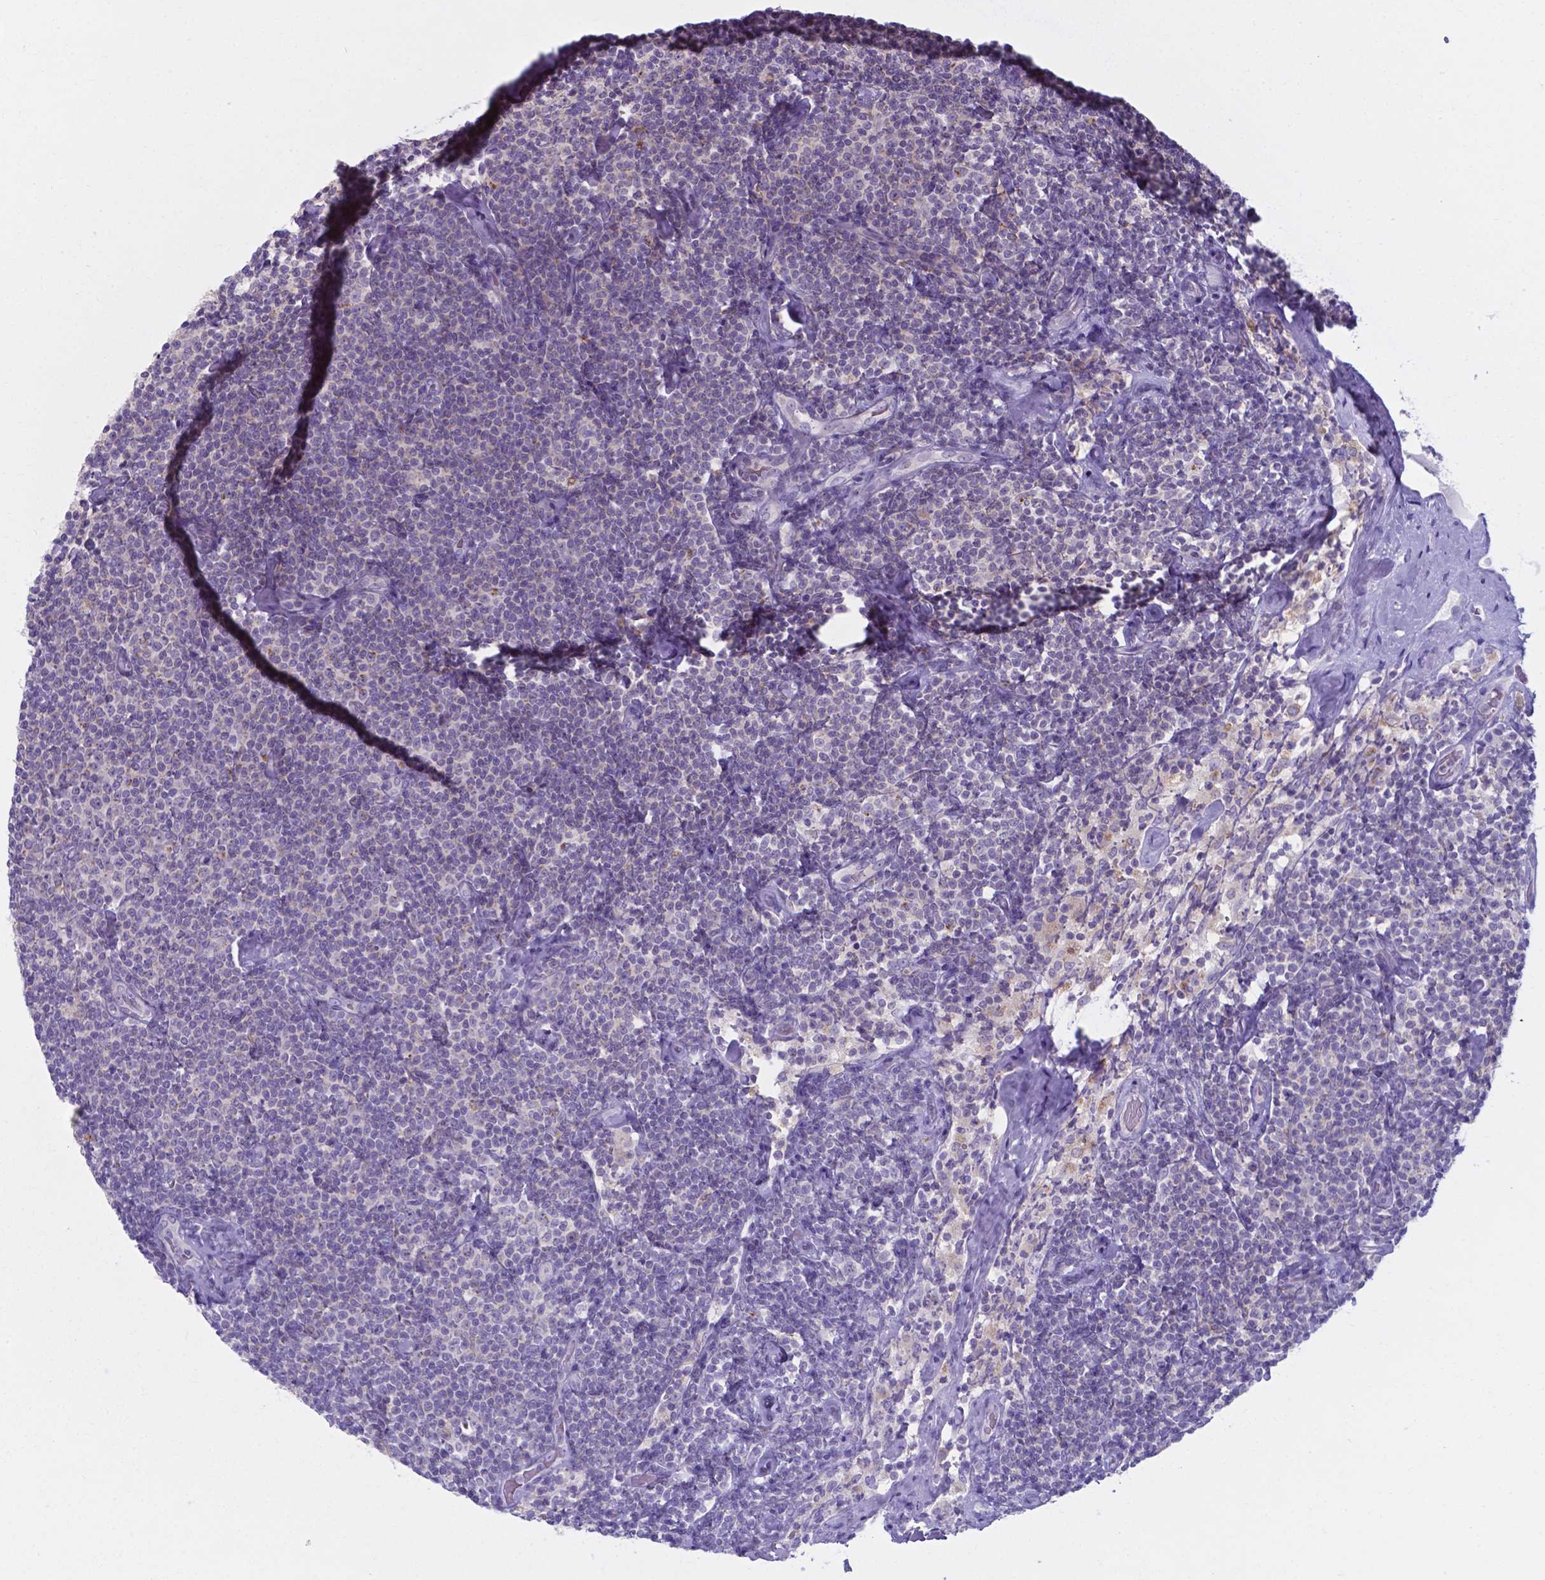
{"staining": {"intensity": "negative", "quantity": "none", "location": "none"}, "tissue": "lymphoma", "cell_type": "Tumor cells", "image_type": "cancer", "snomed": [{"axis": "morphology", "description": "Malignant lymphoma, non-Hodgkin's type, Low grade"}, {"axis": "topography", "description": "Lymph node"}], "caption": "Tumor cells are negative for protein expression in human malignant lymphoma, non-Hodgkin's type (low-grade).", "gene": "AP5B1", "patient": {"sex": "male", "age": 81}}